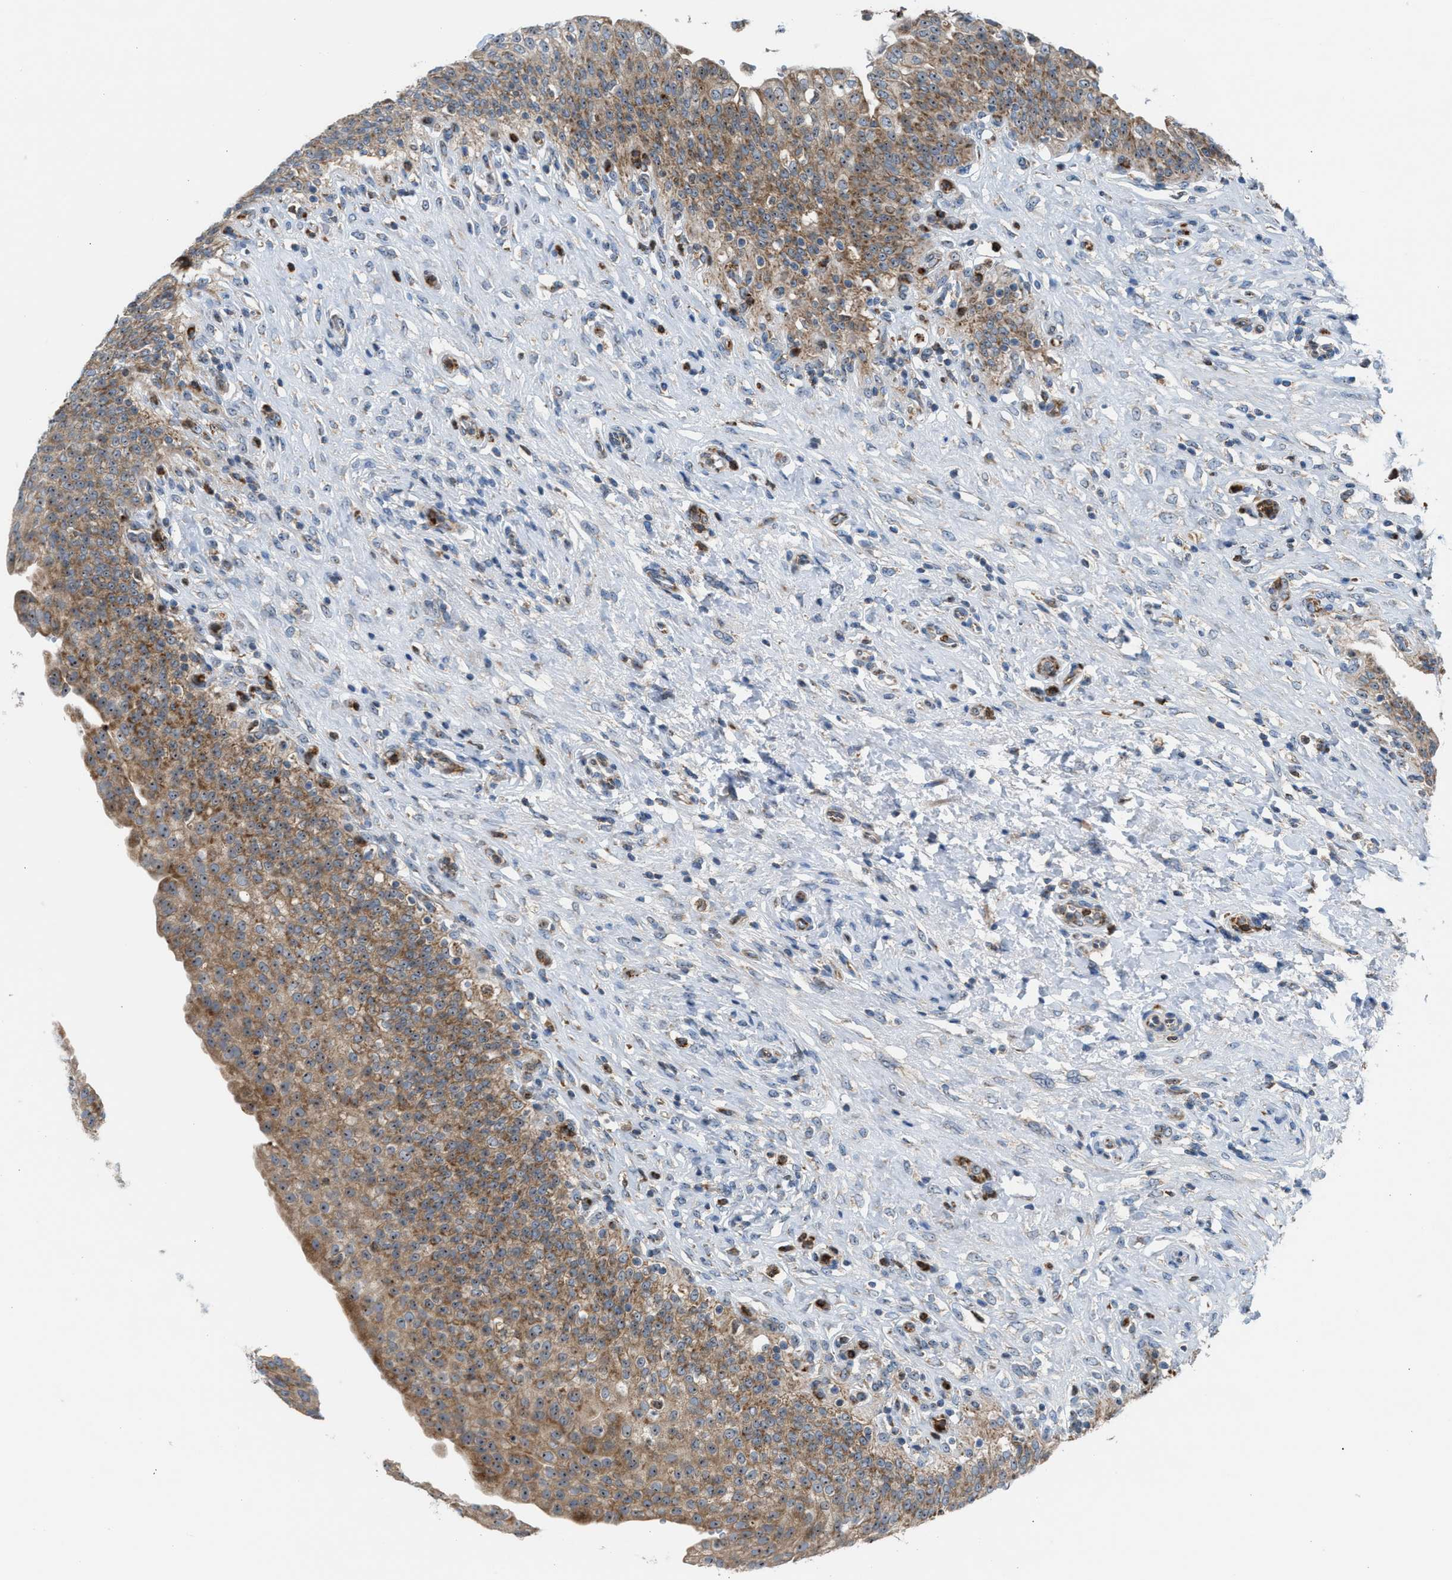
{"staining": {"intensity": "moderate", "quantity": "25%-75%", "location": "cytoplasmic/membranous,nuclear"}, "tissue": "urinary bladder", "cell_type": "Urothelial cells", "image_type": "normal", "snomed": [{"axis": "morphology", "description": "Urothelial carcinoma, High grade"}, {"axis": "topography", "description": "Urinary bladder"}], "caption": "Urinary bladder stained with IHC displays moderate cytoplasmic/membranous,nuclear staining in about 25%-75% of urothelial cells.", "gene": "TPH1", "patient": {"sex": "male", "age": 46}}